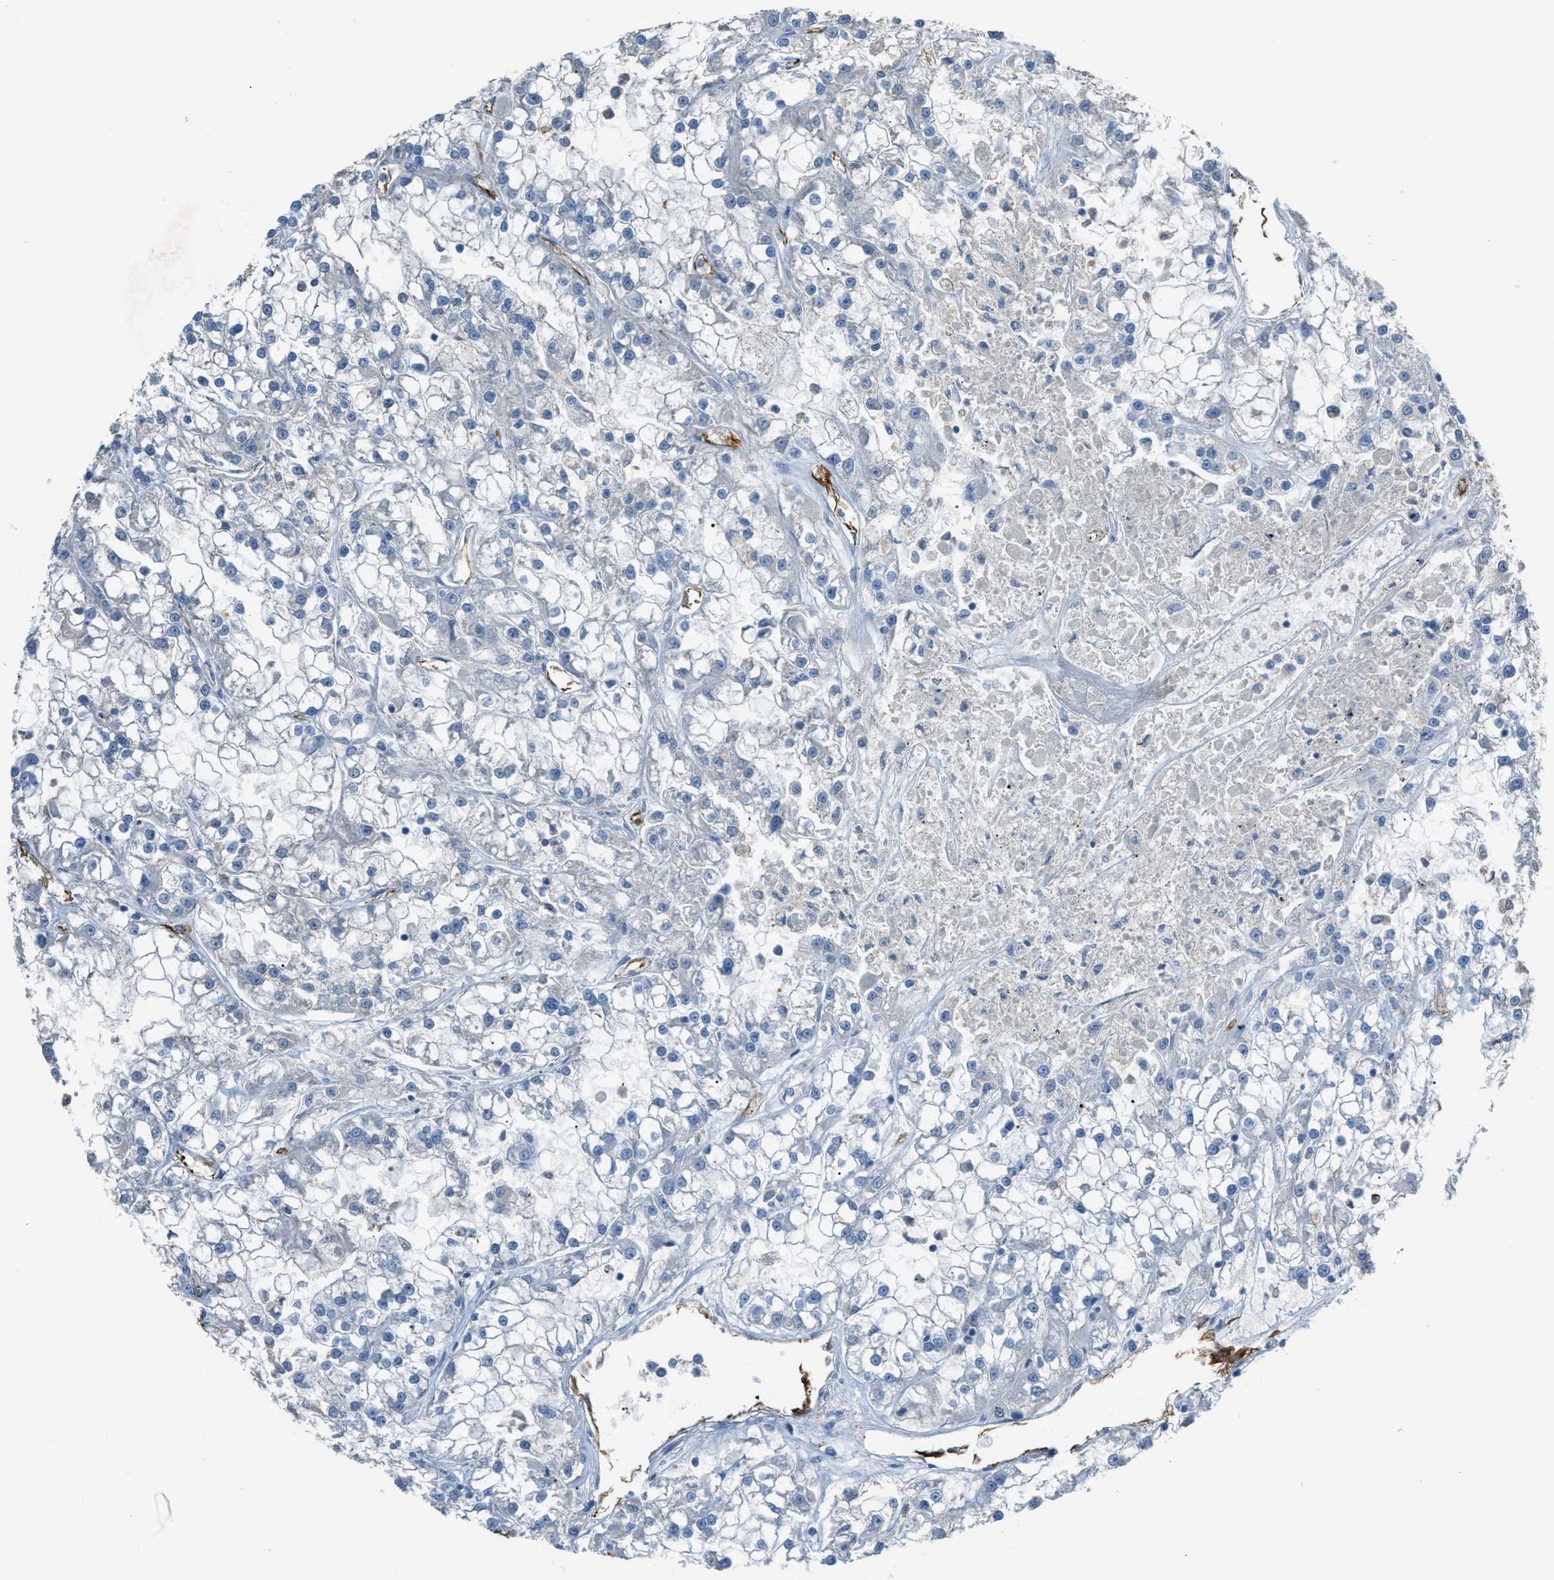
{"staining": {"intensity": "negative", "quantity": "none", "location": "none"}, "tissue": "renal cancer", "cell_type": "Tumor cells", "image_type": "cancer", "snomed": [{"axis": "morphology", "description": "Adenocarcinoma, NOS"}, {"axis": "topography", "description": "Kidney"}], "caption": "Renal adenocarcinoma was stained to show a protein in brown. There is no significant staining in tumor cells.", "gene": "SLC22A15", "patient": {"sex": "female", "age": 52}}